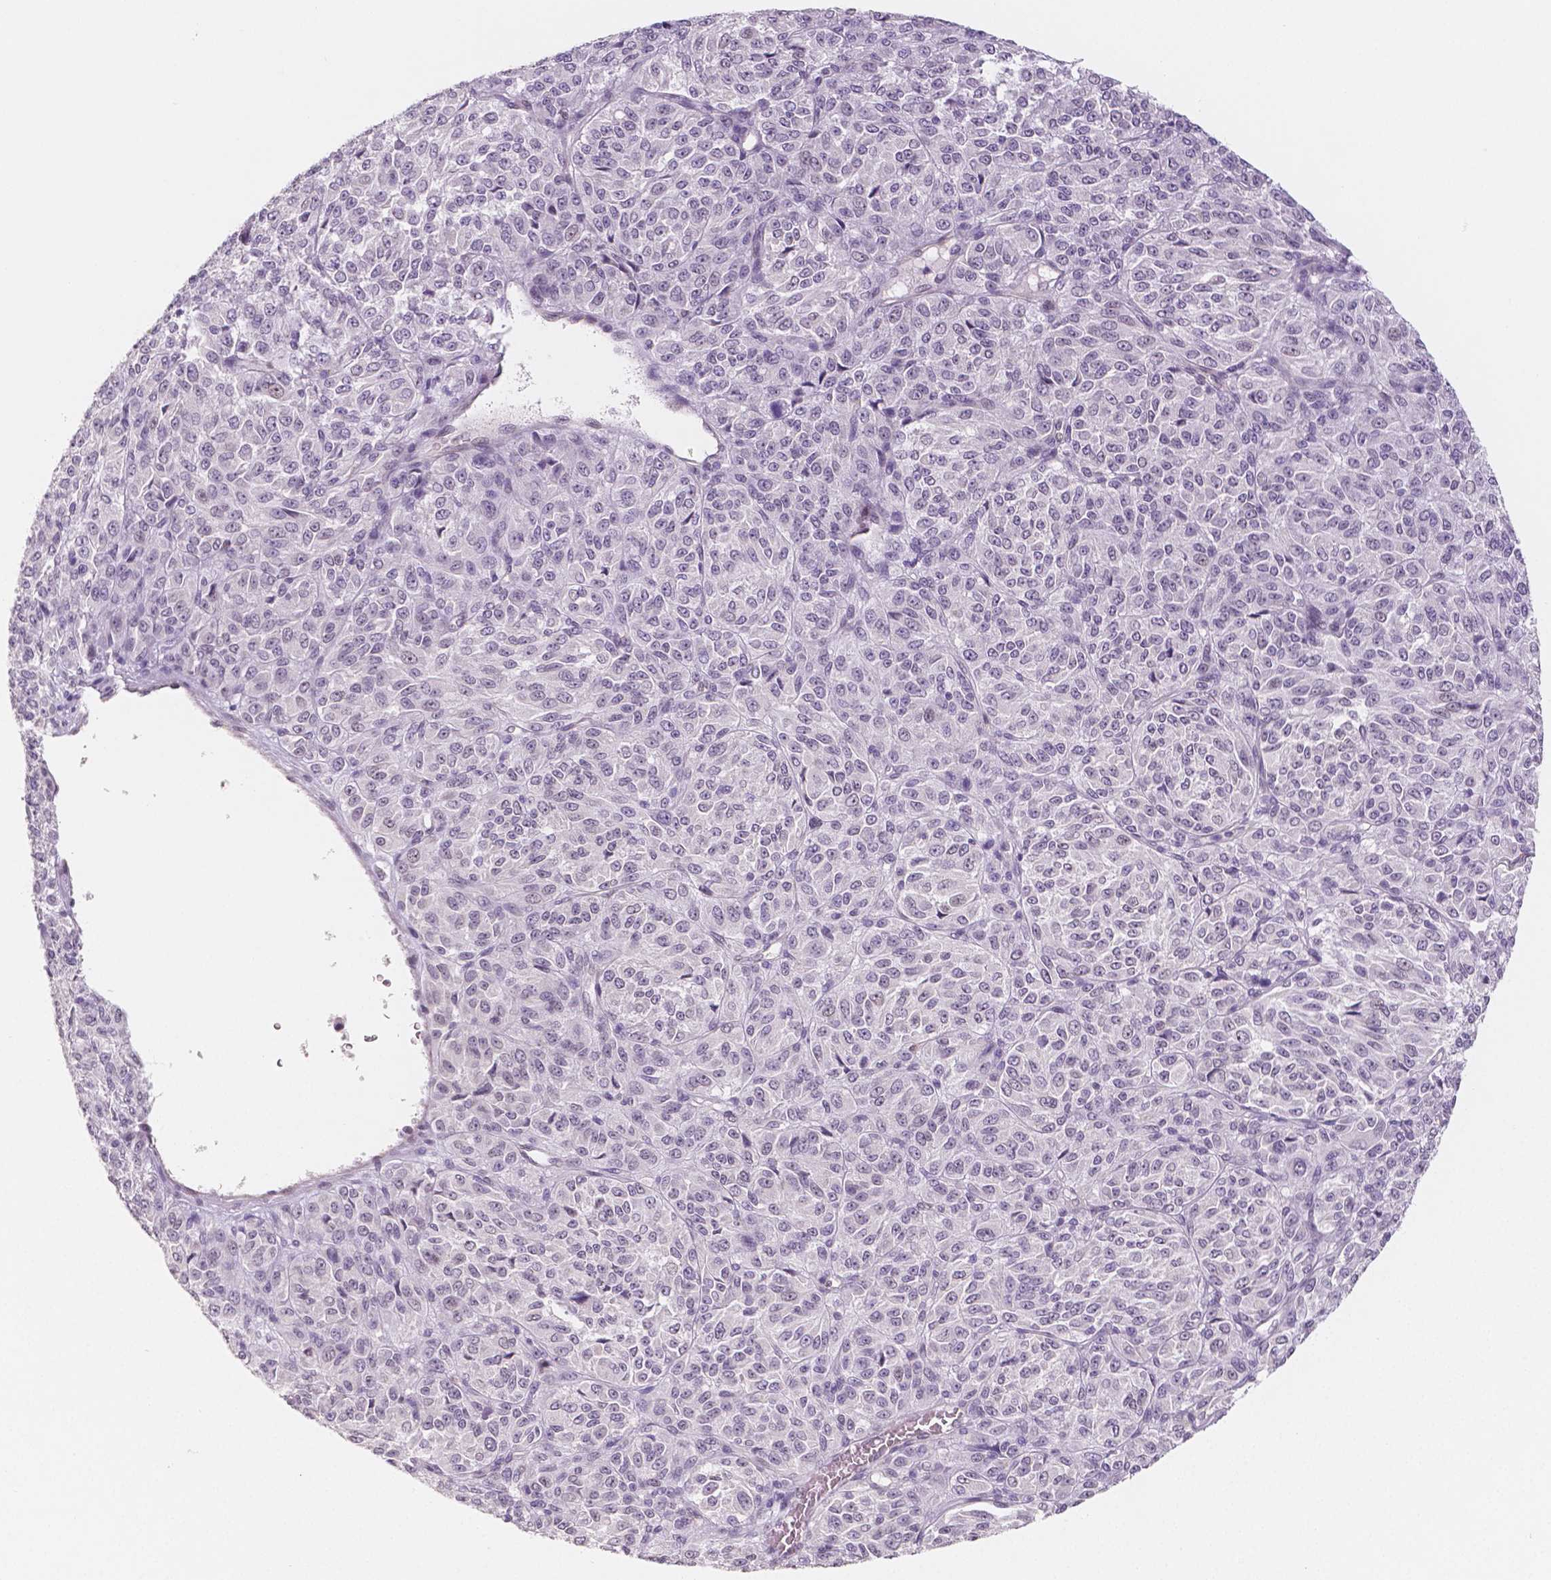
{"staining": {"intensity": "moderate", "quantity": "<25%", "location": "nuclear"}, "tissue": "melanoma", "cell_type": "Tumor cells", "image_type": "cancer", "snomed": [{"axis": "morphology", "description": "Malignant melanoma, Metastatic site"}, {"axis": "topography", "description": "Brain"}], "caption": "Immunohistochemistry (DAB) staining of human melanoma demonstrates moderate nuclear protein staining in approximately <25% of tumor cells. The protein is shown in brown color, while the nuclei are stained blue.", "gene": "KDM5B", "patient": {"sex": "female", "age": 56}}